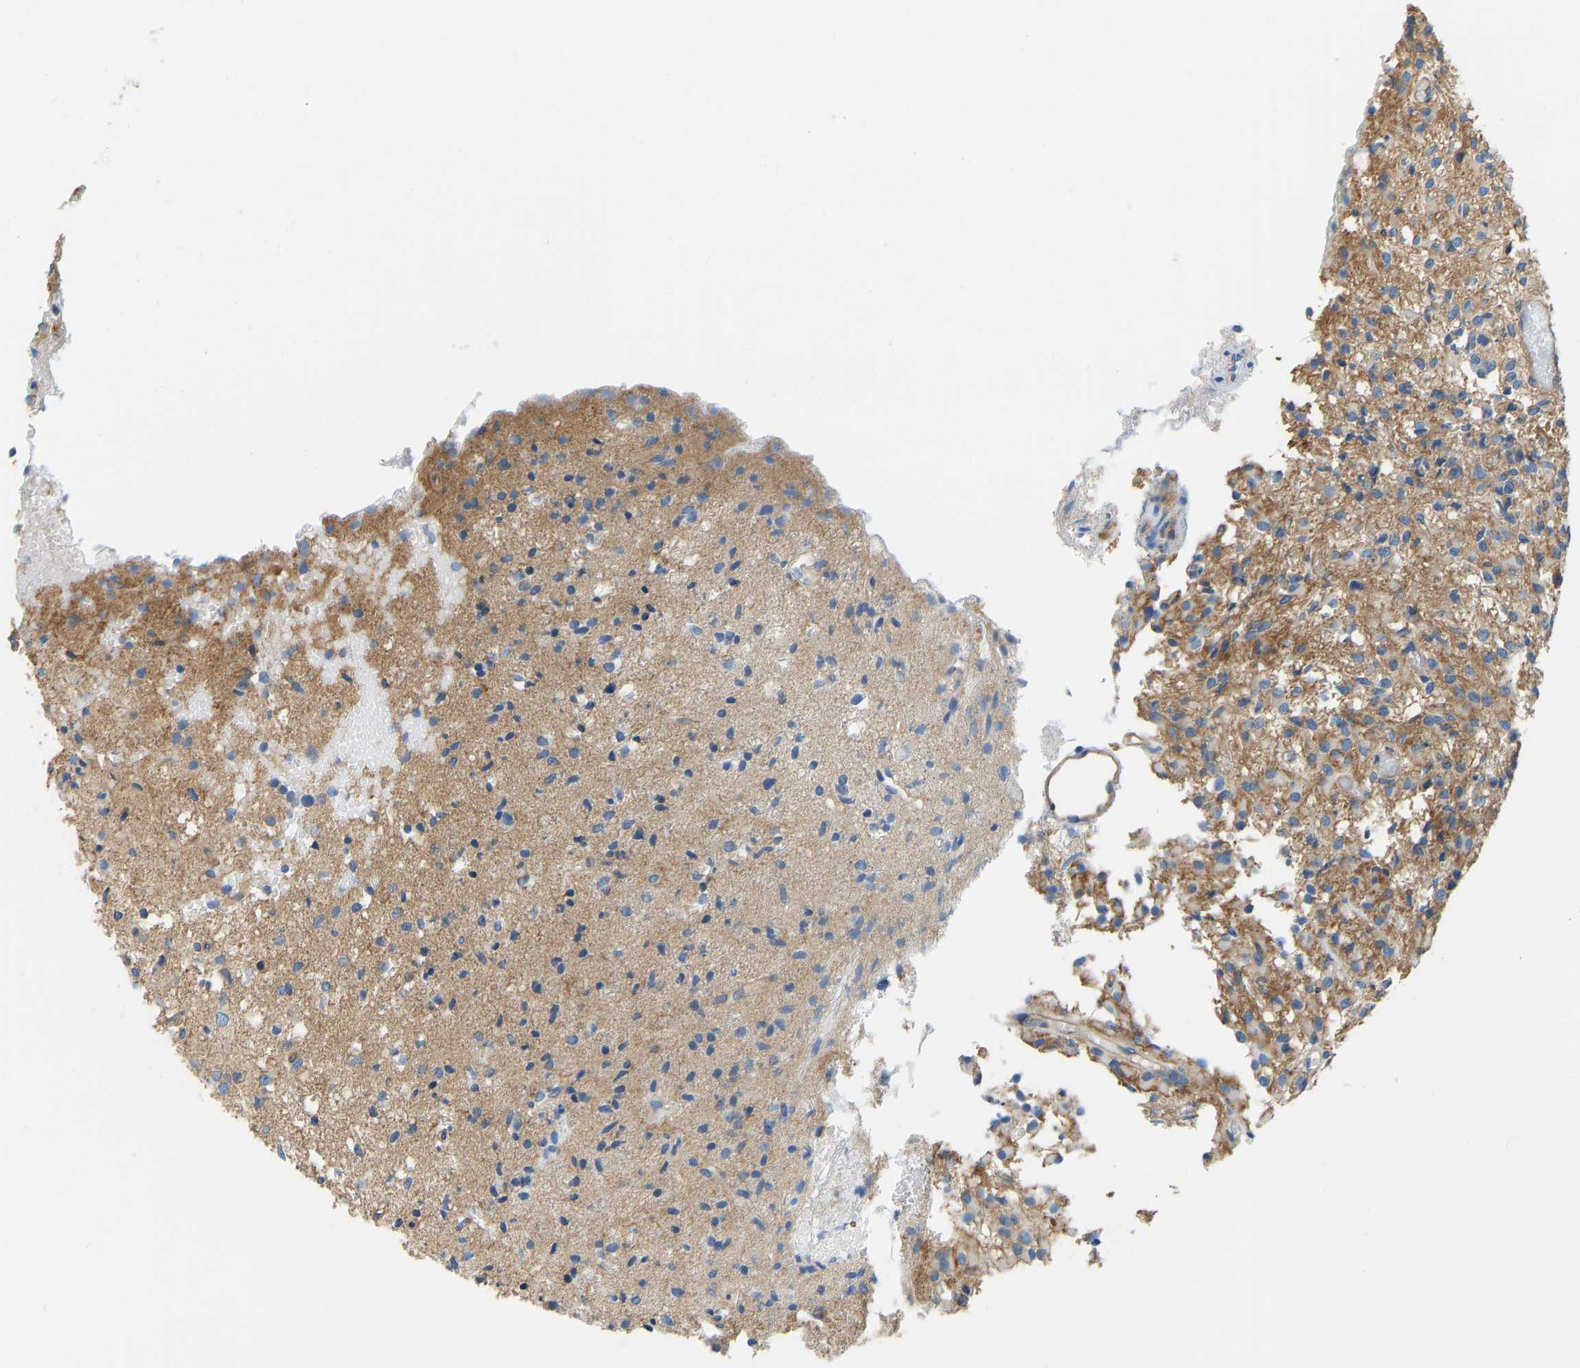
{"staining": {"intensity": "moderate", "quantity": "<25%", "location": "cytoplasmic/membranous"}, "tissue": "glioma", "cell_type": "Tumor cells", "image_type": "cancer", "snomed": [{"axis": "morphology", "description": "Glioma, malignant, High grade"}, {"axis": "topography", "description": "Brain"}], "caption": "The photomicrograph reveals immunohistochemical staining of glioma. There is moderate cytoplasmic/membranous staining is seen in about <25% of tumor cells.", "gene": "CHAD", "patient": {"sex": "female", "age": 59}}